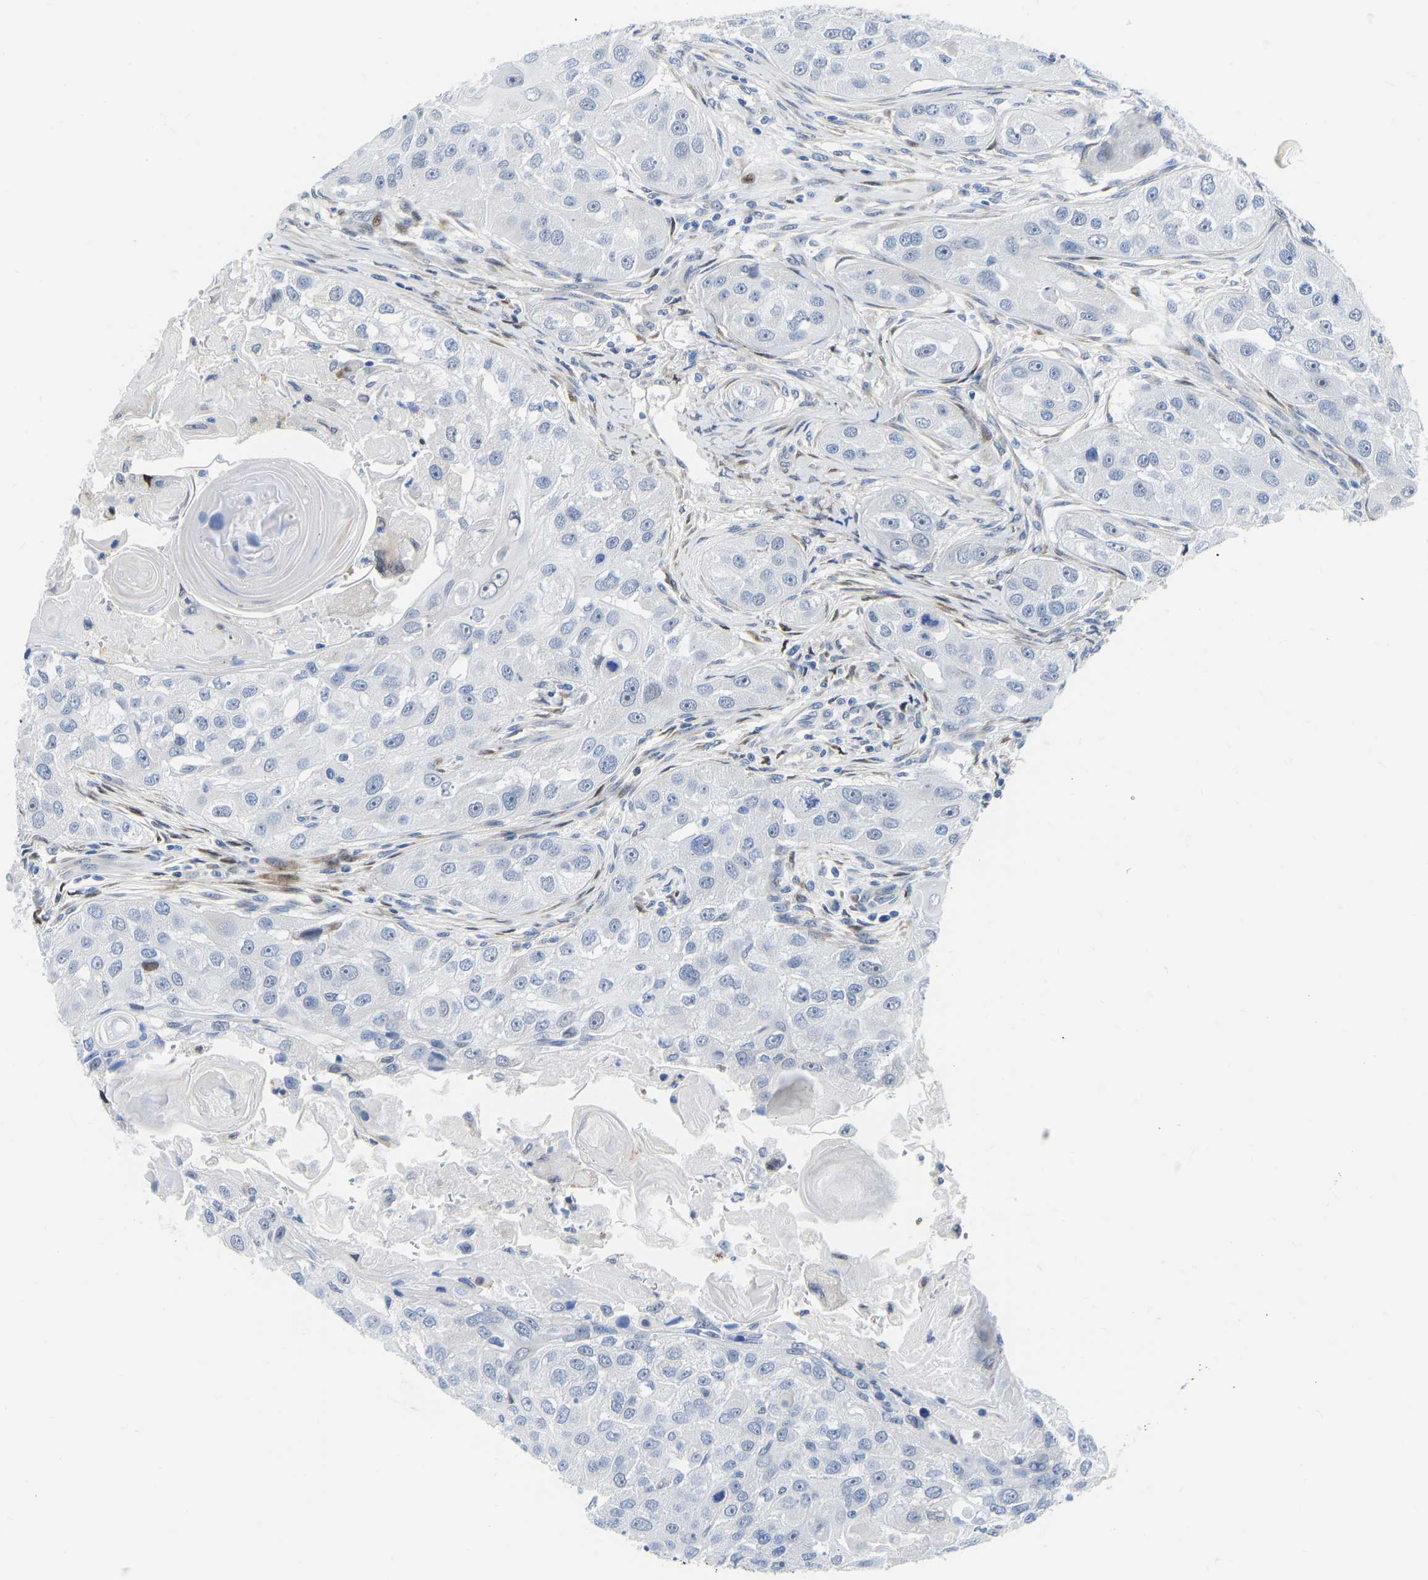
{"staining": {"intensity": "negative", "quantity": "none", "location": "none"}, "tissue": "head and neck cancer", "cell_type": "Tumor cells", "image_type": "cancer", "snomed": [{"axis": "morphology", "description": "Normal tissue, NOS"}, {"axis": "morphology", "description": "Squamous cell carcinoma, NOS"}, {"axis": "topography", "description": "Skeletal muscle"}, {"axis": "topography", "description": "Head-Neck"}], "caption": "Head and neck squamous cell carcinoma was stained to show a protein in brown. There is no significant positivity in tumor cells.", "gene": "HDAC5", "patient": {"sex": "male", "age": 51}}